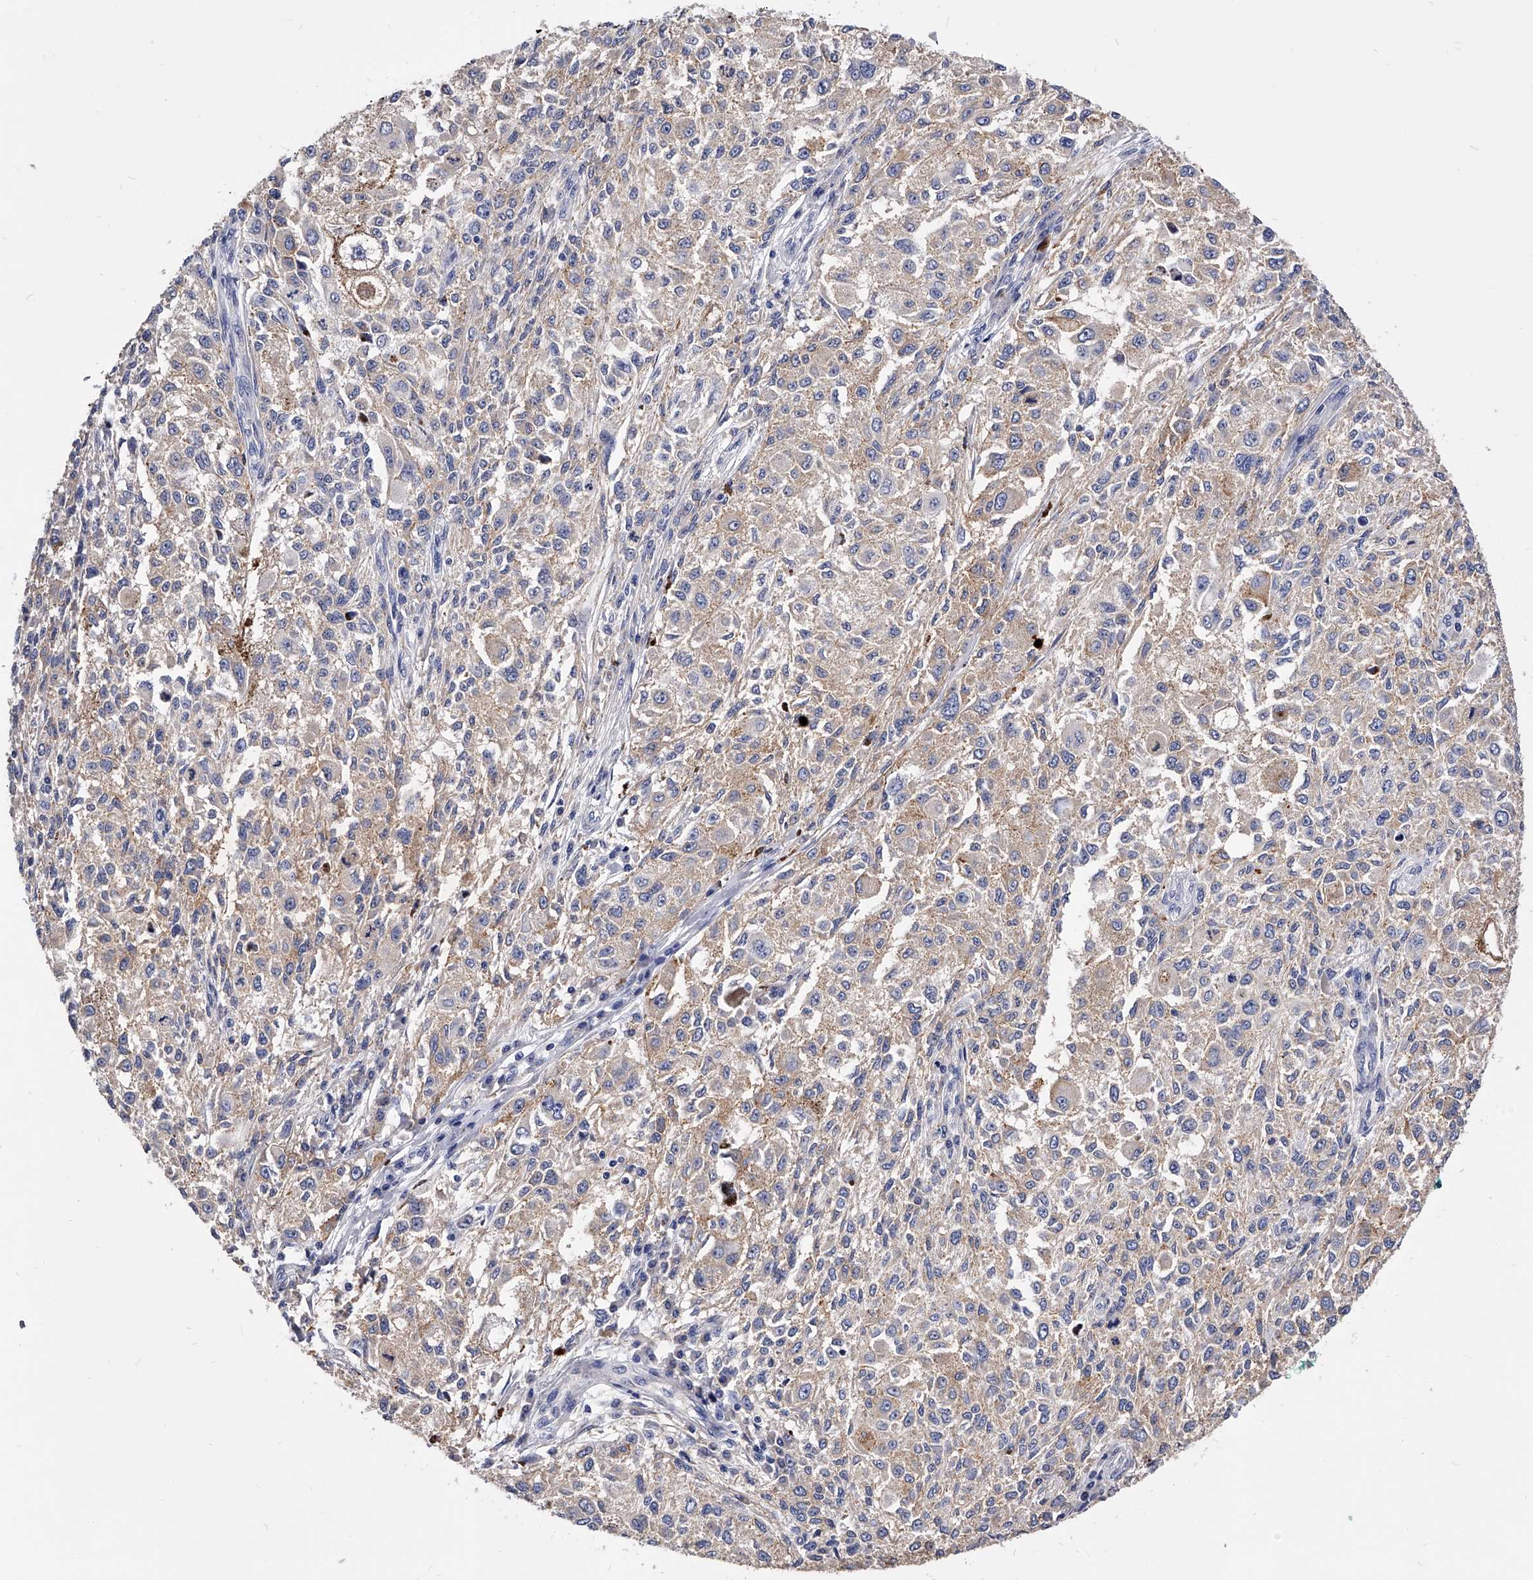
{"staining": {"intensity": "weak", "quantity": "25%-75%", "location": "cytoplasmic/membranous"}, "tissue": "melanoma", "cell_type": "Tumor cells", "image_type": "cancer", "snomed": [{"axis": "morphology", "description": "Necrosis, NOS"}, {"axis": "morphology", "description": "Malignant melanoma, NOS"}, {"axis": "topography", "description": "Skin"}], "caption": "About 25%-75% of tumor cells in melanoma exhibit weak cytoplasmic/membranous protein positivity as visualized by brown immunohistochemical staining.", "gene": "ZNF529", "patient": {"sex": "female", "age": 87}}